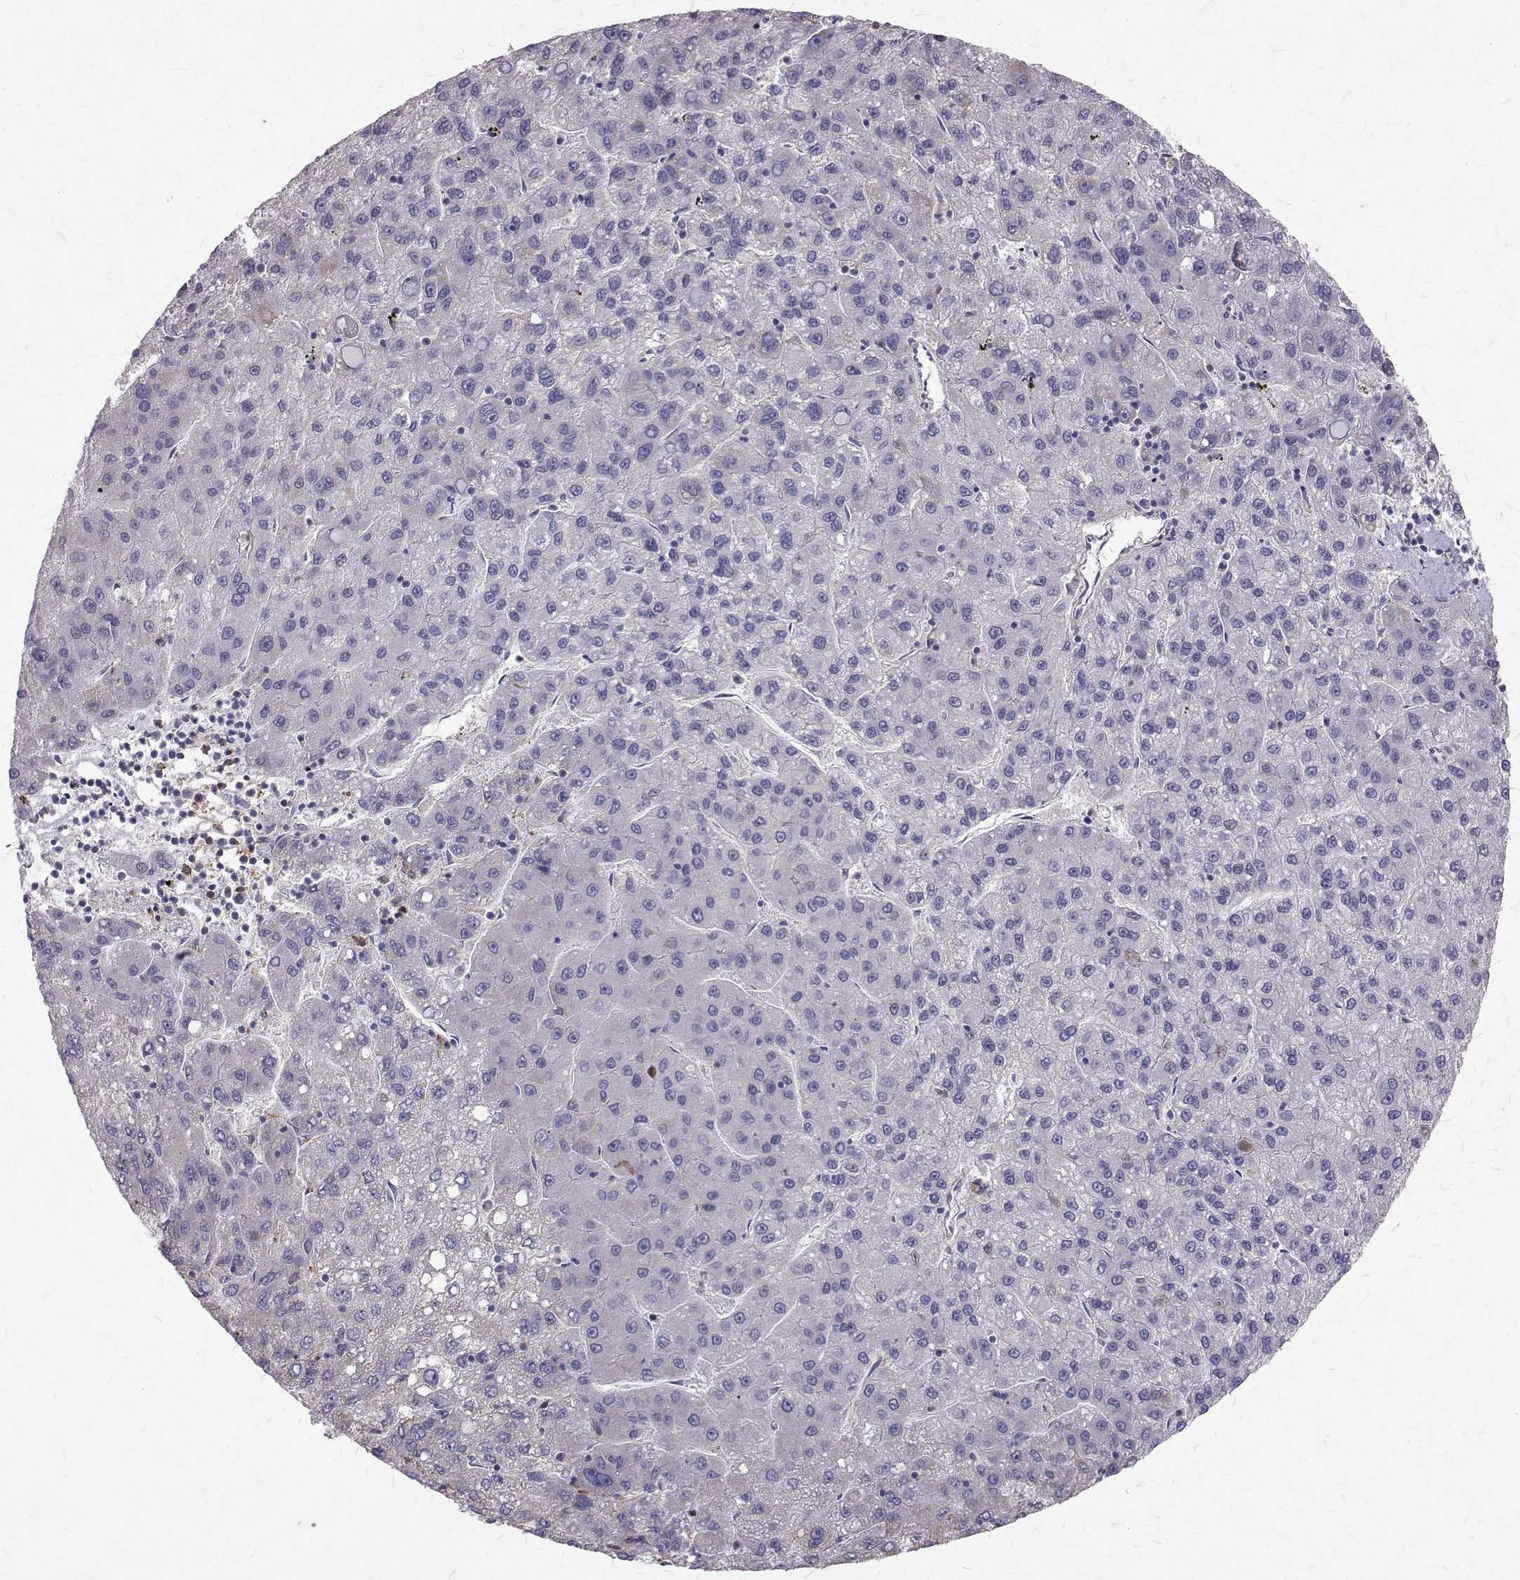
{"staining": {"intensity": "negative", "quantity": "none", "location": "none"}, "tissue": "liver cancer", "cell_type": "Tumor cells", "image_type": "cancer", "snomed": [{"axis": "morphology", "description": "Carcinoma, Hepatocellular, NOS"}, {"axis": "topography", "description": "Liver"}], "caption": "A photomicrograph of liver hepatocellular carcinoma stained for a protein demonstrates no brown staining in tumor cells.", "gene": "CCDC89", "patient": {"sex": "female", "age": 82}}